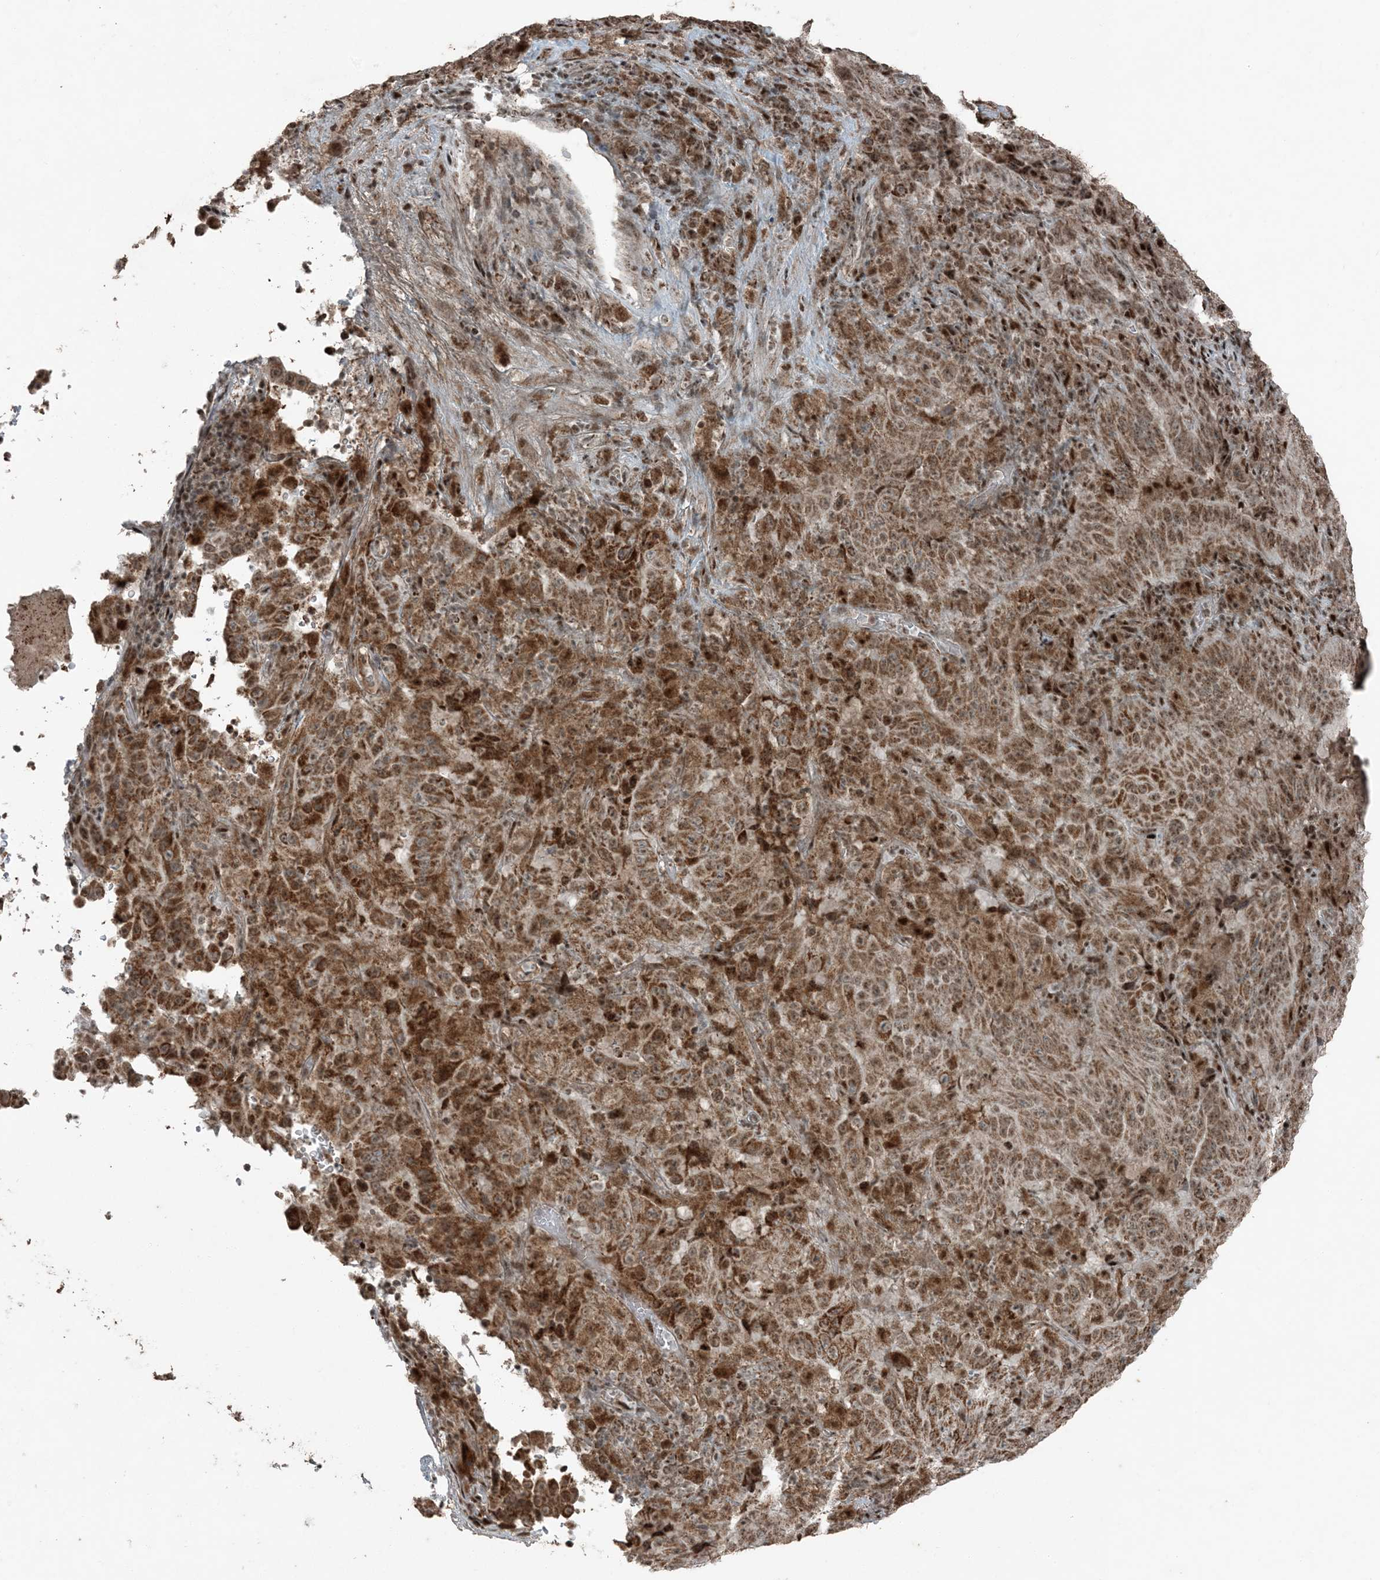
{"staining": {"intensity": "moderate", "quantity": ">75%", "location": "cytoplasmic/membranous,nuclear"}, "tissue": "pancreatic cancer", "cell_type": "Tumor cells", "image_type": "cancer", "snomed": [{"axis": "morphology", "description": "Adenocarcinoma, NOS"}, {"axis": "topography", "description": "Pancreas"}], "caption": "DAB (3,3'-diaminobenzidine) immunohistochemical staining of human adenocarcinoma (pancreatic) exhibits moderate cytoplasmic/membranous and nuclear protein positivity in approximately >75% of tumor cells.", "gene": "TADA2B", "patient": {"sex": "male", "age": 63}}